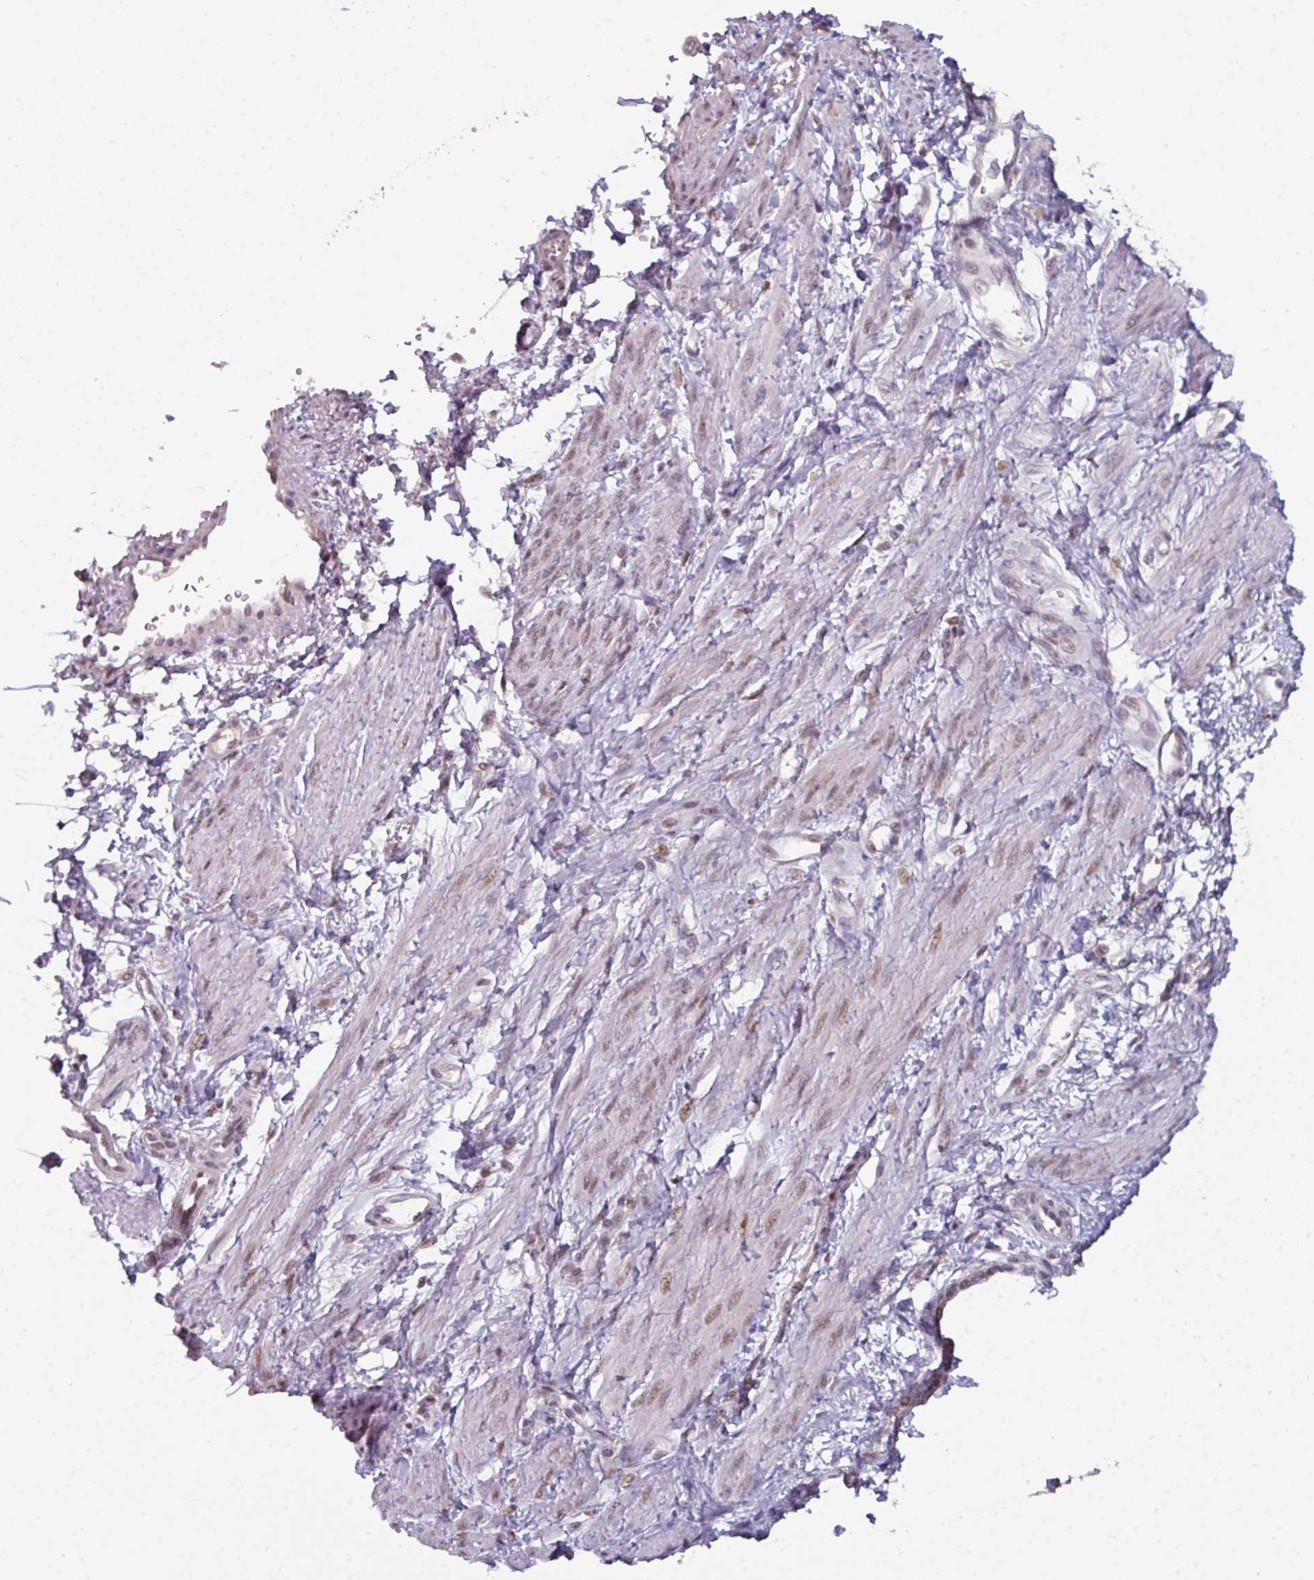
{"staining": {"intensity": "weak", "quantity": "25%-75%", "location": "nuclear"}, "tissue": "smooth muscle", "cell_type": "Smooth muscle cells", "image_type": "normal", "snomed": [{"axis": "morphology", "description": "Normal tissue, NOS"}, {"axis": "topography", "description": "Smooth muscle"}, {"axis": "topography", "description": "Uterus"}], "caption": "An immunohistochemistry (IHC) image of benign tissue is shown. Protein staining in brown shows weak nuclear positivity in smooth muscle within smooth muscle cells.", "gene": "SWSAP1", "patient": {"sex": "female", "age": 39}}